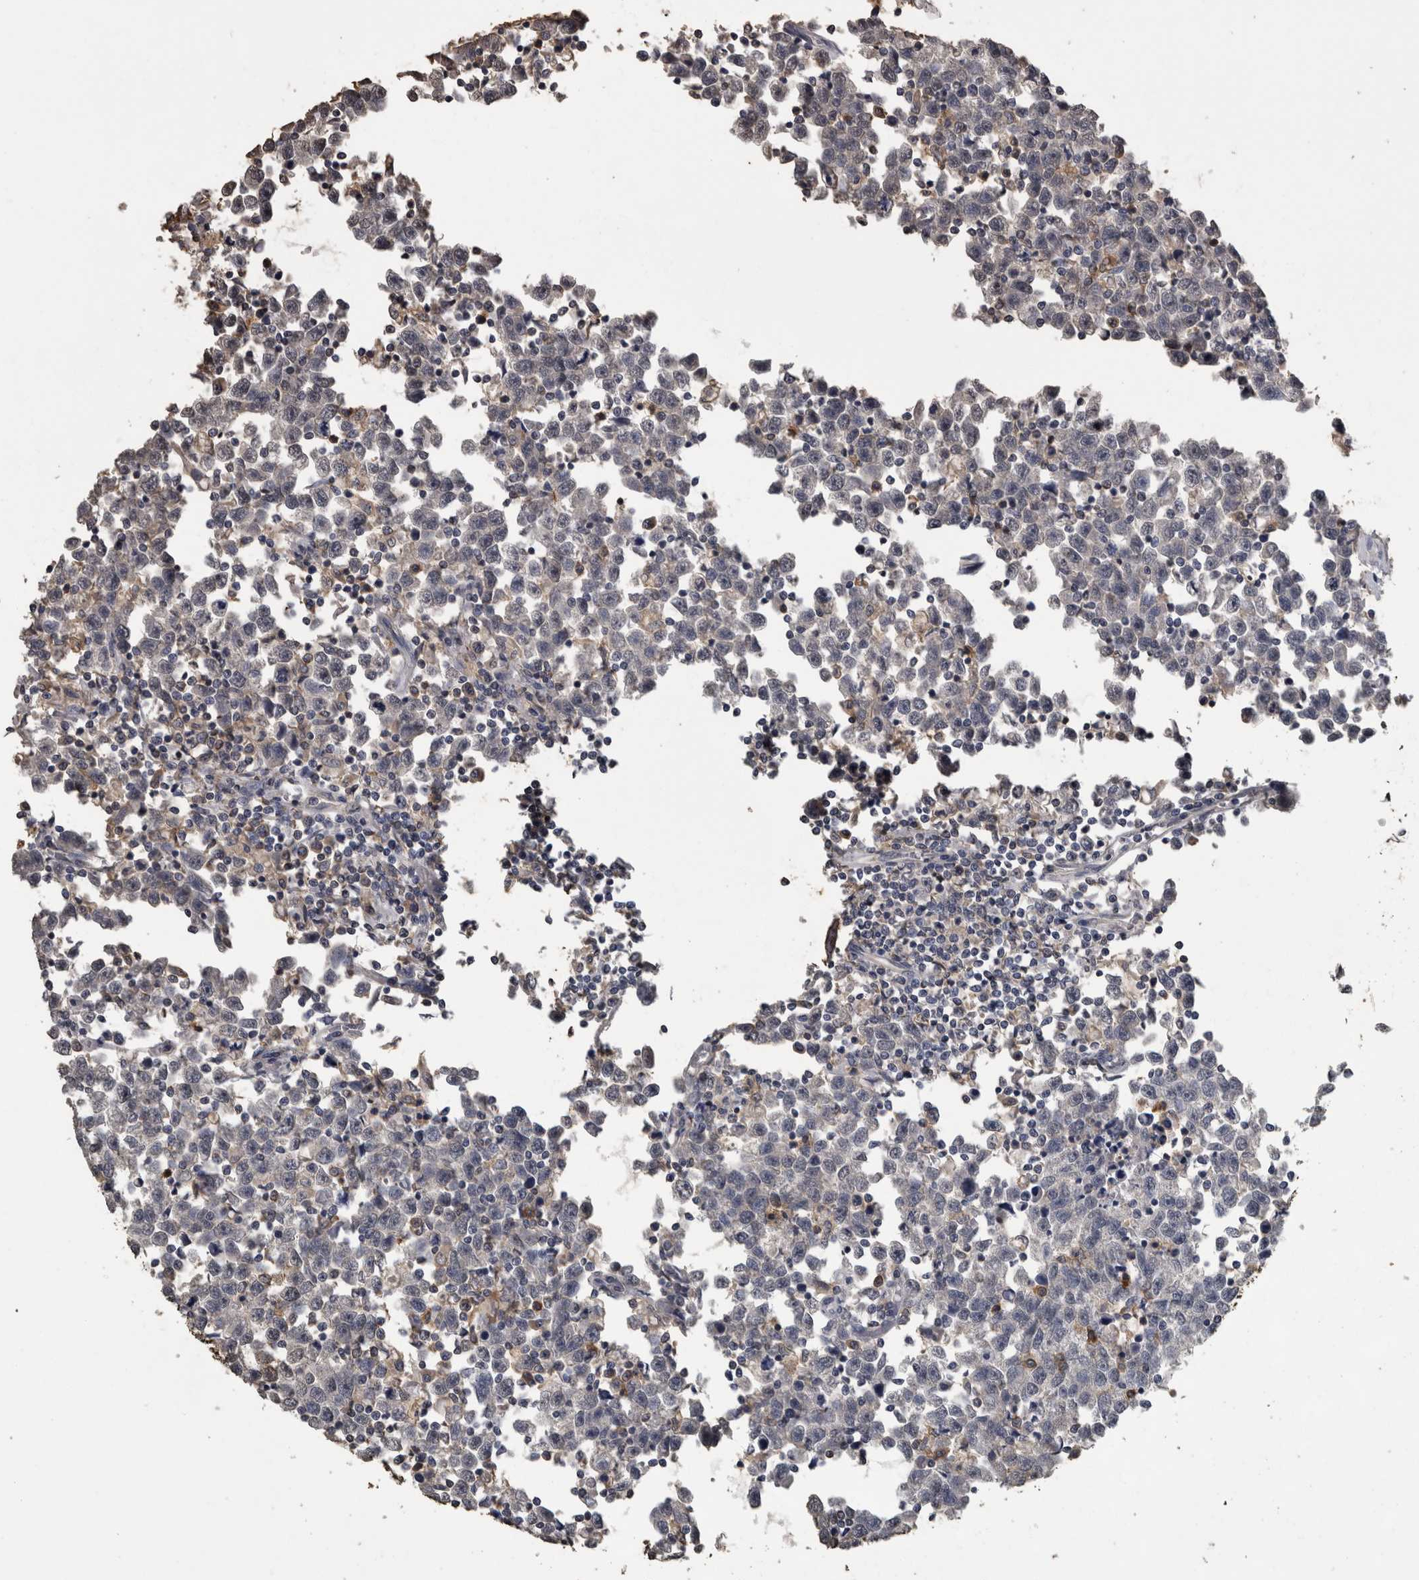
{"staining": {"intensity": "negative", "quantity": "none", "location": "none"}, "tissue": "testis cancer", "cell_type": "Tumor cells", "image_type": "cancer", "snomed": [{"axis": "morphology", "description": "Seminoma, NOS"}, {"axis": "topography", "description": "Testis"}], "caption": "A high-resolution photomicrograph shows immunohistochemistry (IHC) staining of seminoma (testis), which exhibits no significant staining in tumor cells.", "gene": "PIK3AP1", "patient": {"sex": "male", "age": 43}}